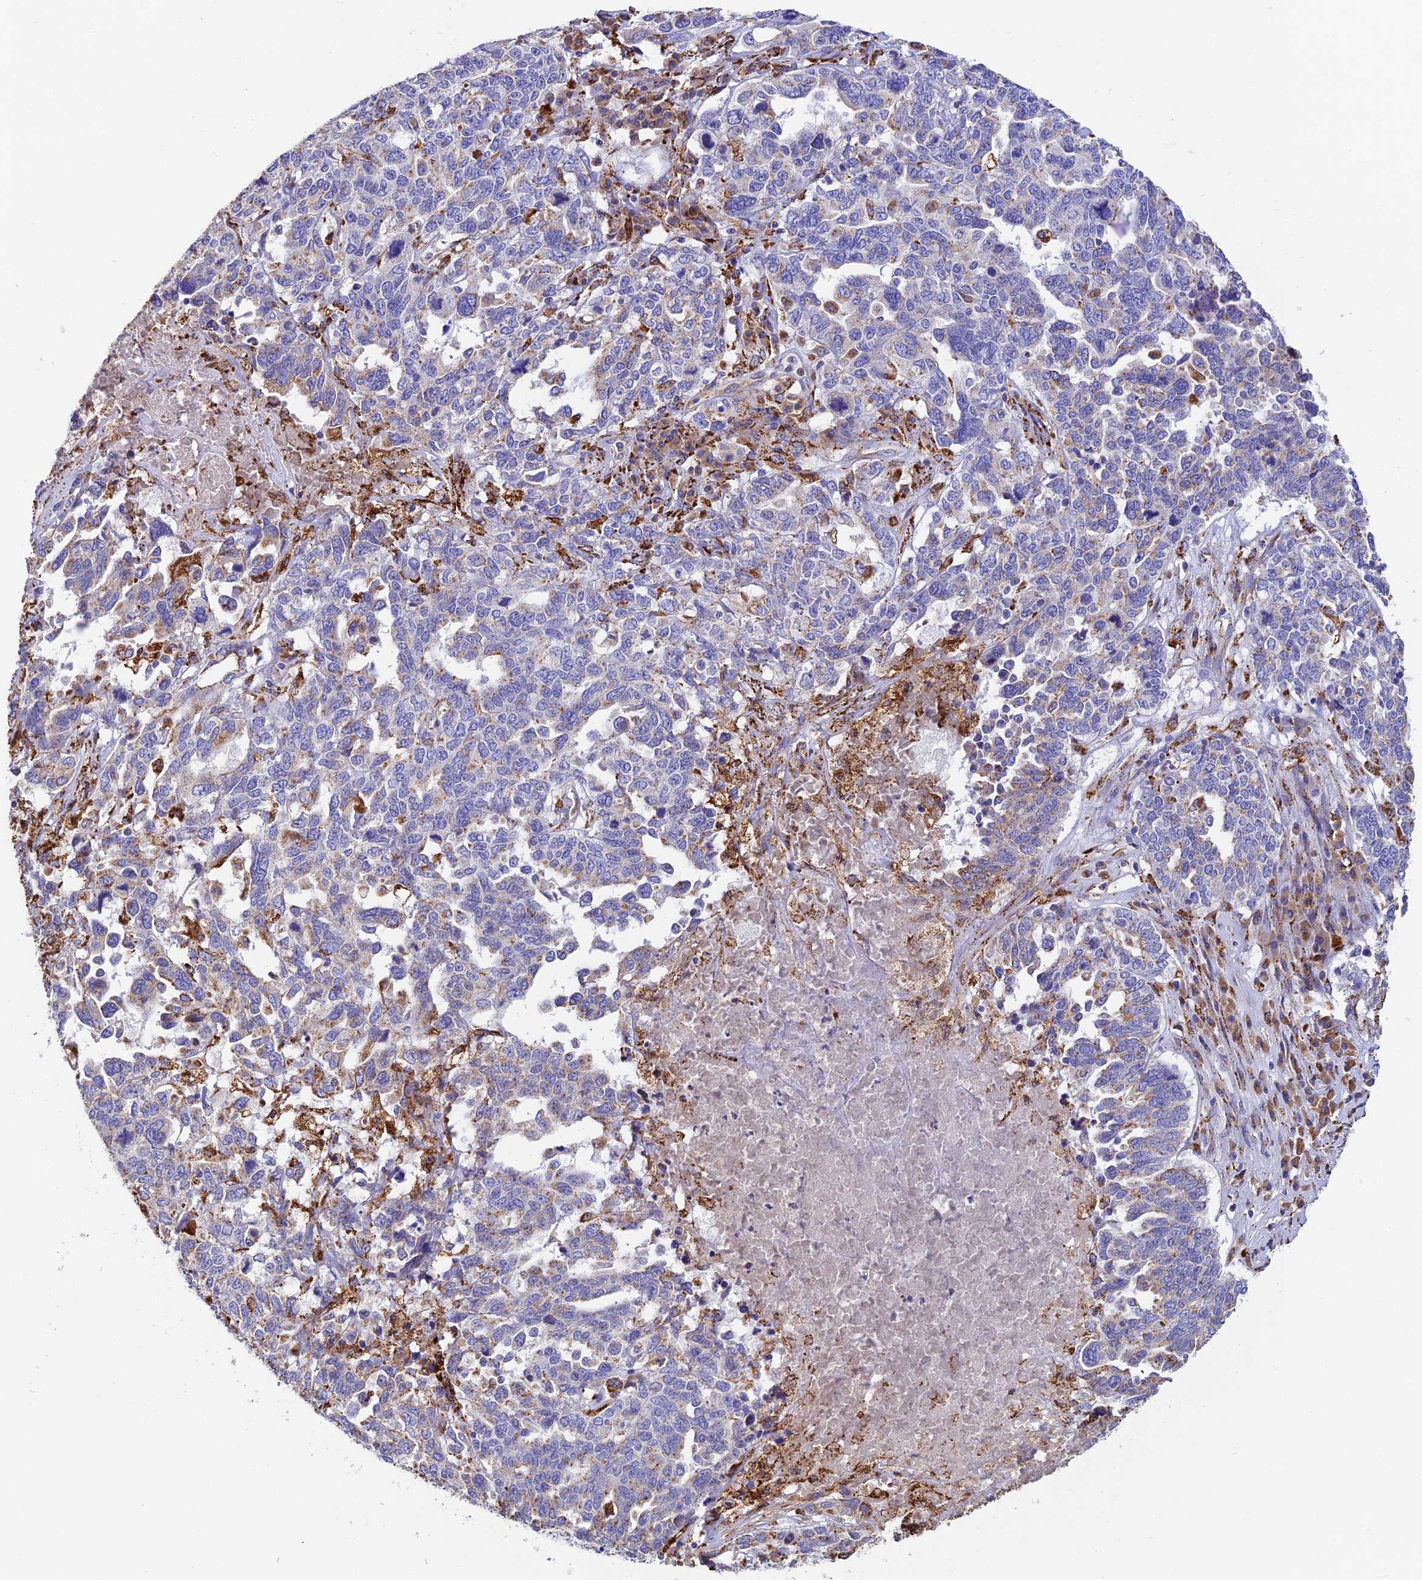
{"staining": {"intensity": "moderate", "quantity": "<25%", "location": "cytoplasmic/membranous"}, "tissue": "ovarian cancer", "cell_type": "Tumor cells", "image_type": "cancer", "snomed": [{"axis": "morphology", "description": "Carcinoma, endometroid"}, {"axis": "topography", "description": "Ovary"}], "caption": "An image of human ovarian cancer (endometroid carcinoma) stained for a protein demonstrates moderate cytoplasmic/membranous brown staining in tumor cells.", "gene": "VKORC1", "patient": {"sex": "female", "age": 62}}